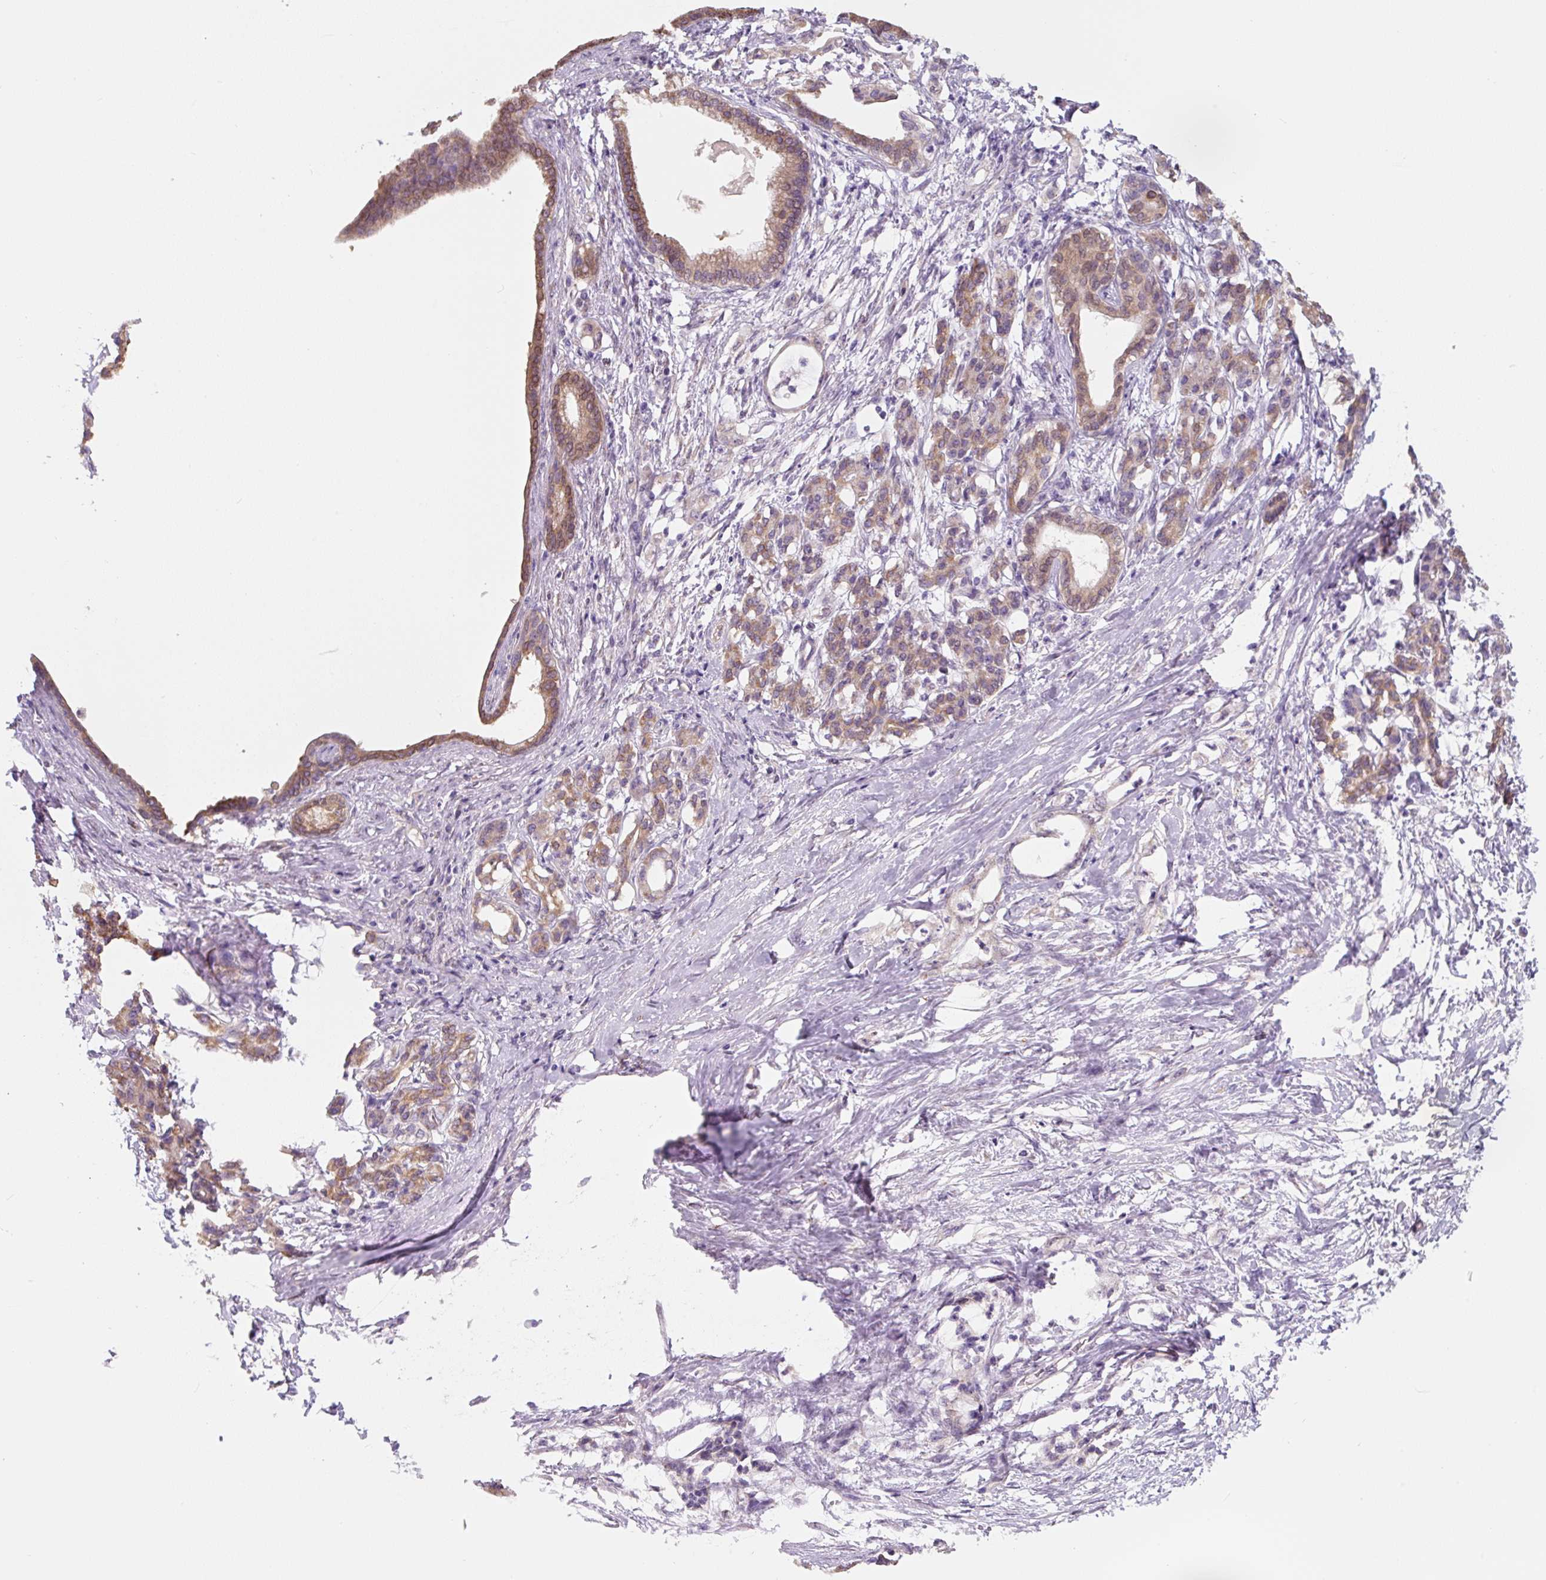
{"staining": {"intensity": "moderate", "quantity": ">75%", "location": "cytoplasmic/membranous"}, "tissue": "pancreatic cancer", "cell_type": "Tumor cells", "image_type": "cancer", "snomed": [{"axis": "morphology", "description": "Adenocarcinoma, NOS"}, {"axis": "topography", "description": "Pancreas"}], "caption": "Immunohistochemical staining of human pancreatic cancer demonstrates moderate cytoplasmic/membranous protein staining in approximately >75% of tumor cells.", "gene": "ASRGL1", "patient": {"sex": "female", "age": 55}}